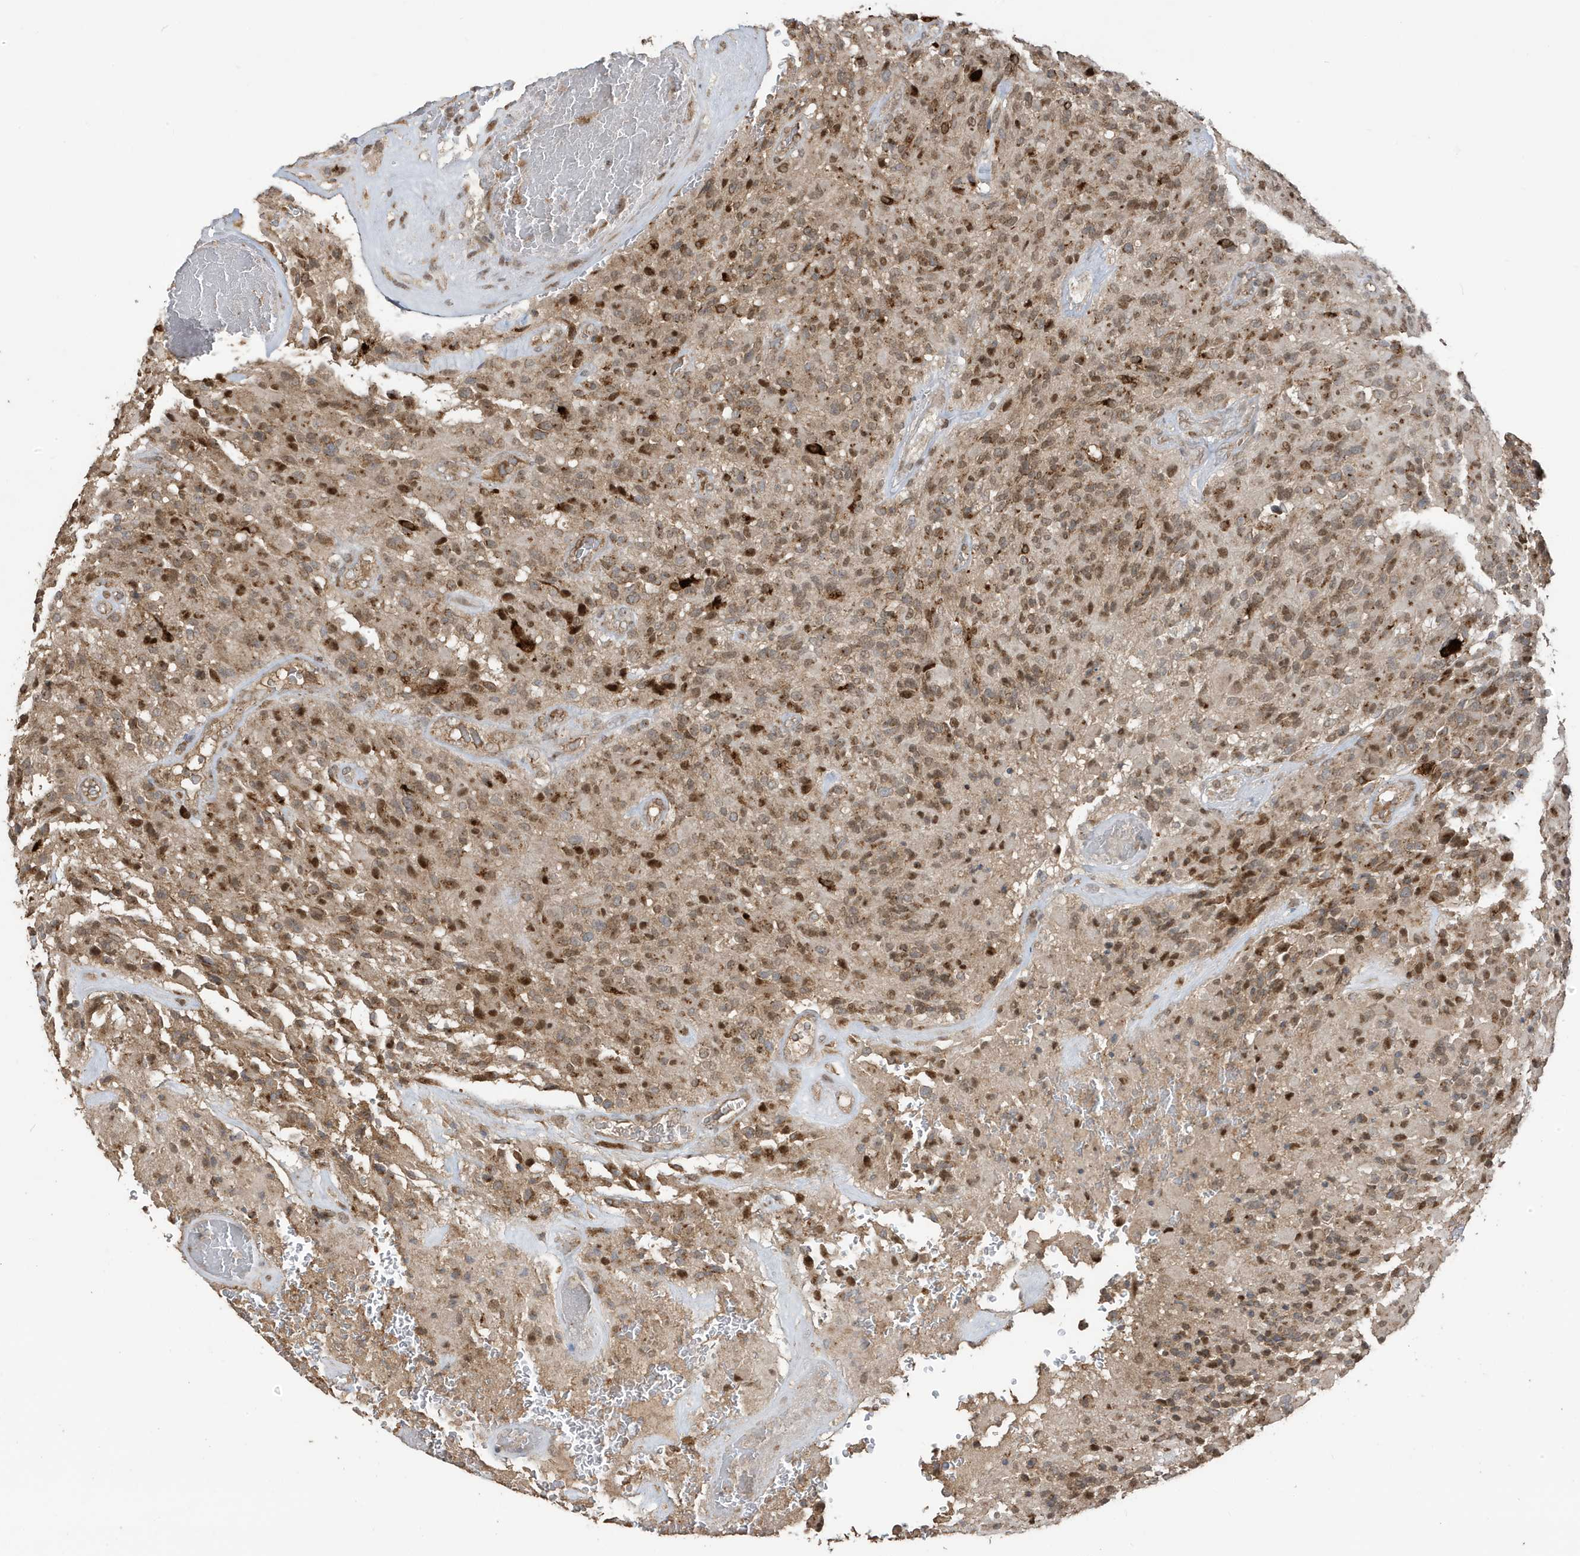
{"staining": {"intensity": "moderate", "quantity": "25%-75%", "location": "cytoplasmic/membranous,nuclear"}, "tissue": "glioma", "cell_type": "Tumor cells", "image_type": "cancer", "snomed": [{"axis": "morphology", "description": "Glioma, malignant, High grade"}, {"axis": "topography", "description": "Brain"}], "caption": "Immunohistochemical staining of human glioma displays moderate cytoplasmic/membranous and nuclear protein expression in about 25%-75% of tumor cells.", "gene": "RER1", "patient": {"sex": "male", "age": 71}}